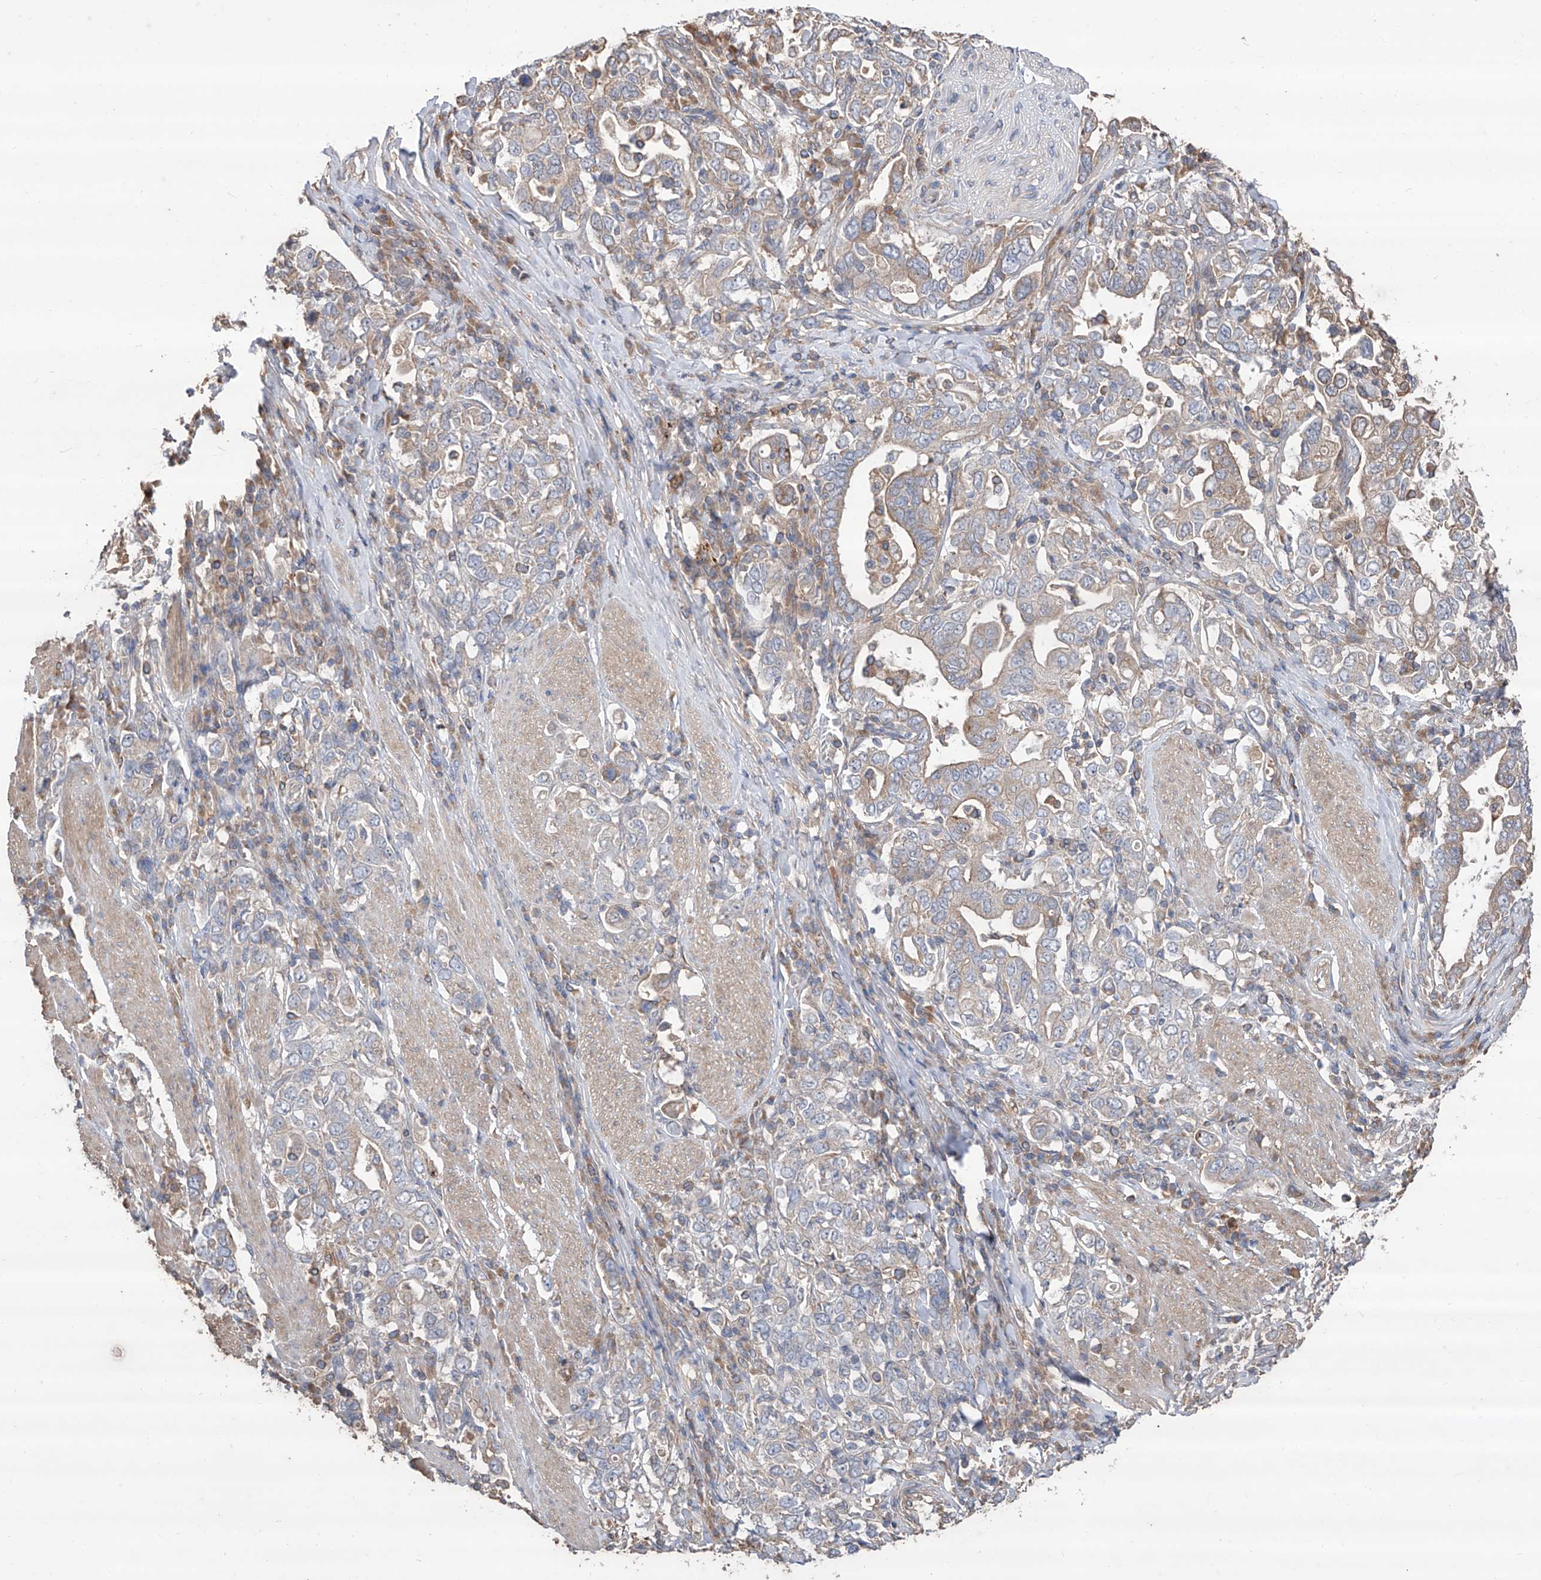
{"staining": {"intensity": "weak", "quantity": "<25%", "location": "cytoplasmic/membranous"}, "tissue": "stomach cancer", "cell_type": "Tumor cells", "image_type": "cancer", "snomed": [{"axis": "morphology", "description": "Adenocarcinoma, NOS"}, {"axis": "topography", "description": "Stomach, upper"}], "caption": "Immunohistochemical staining of adenocarcinoma (stomach) demonstrates no significant expression in tumor cells.", "gene": "EDN1", "patient": {"sex": "male", "age": 62}}